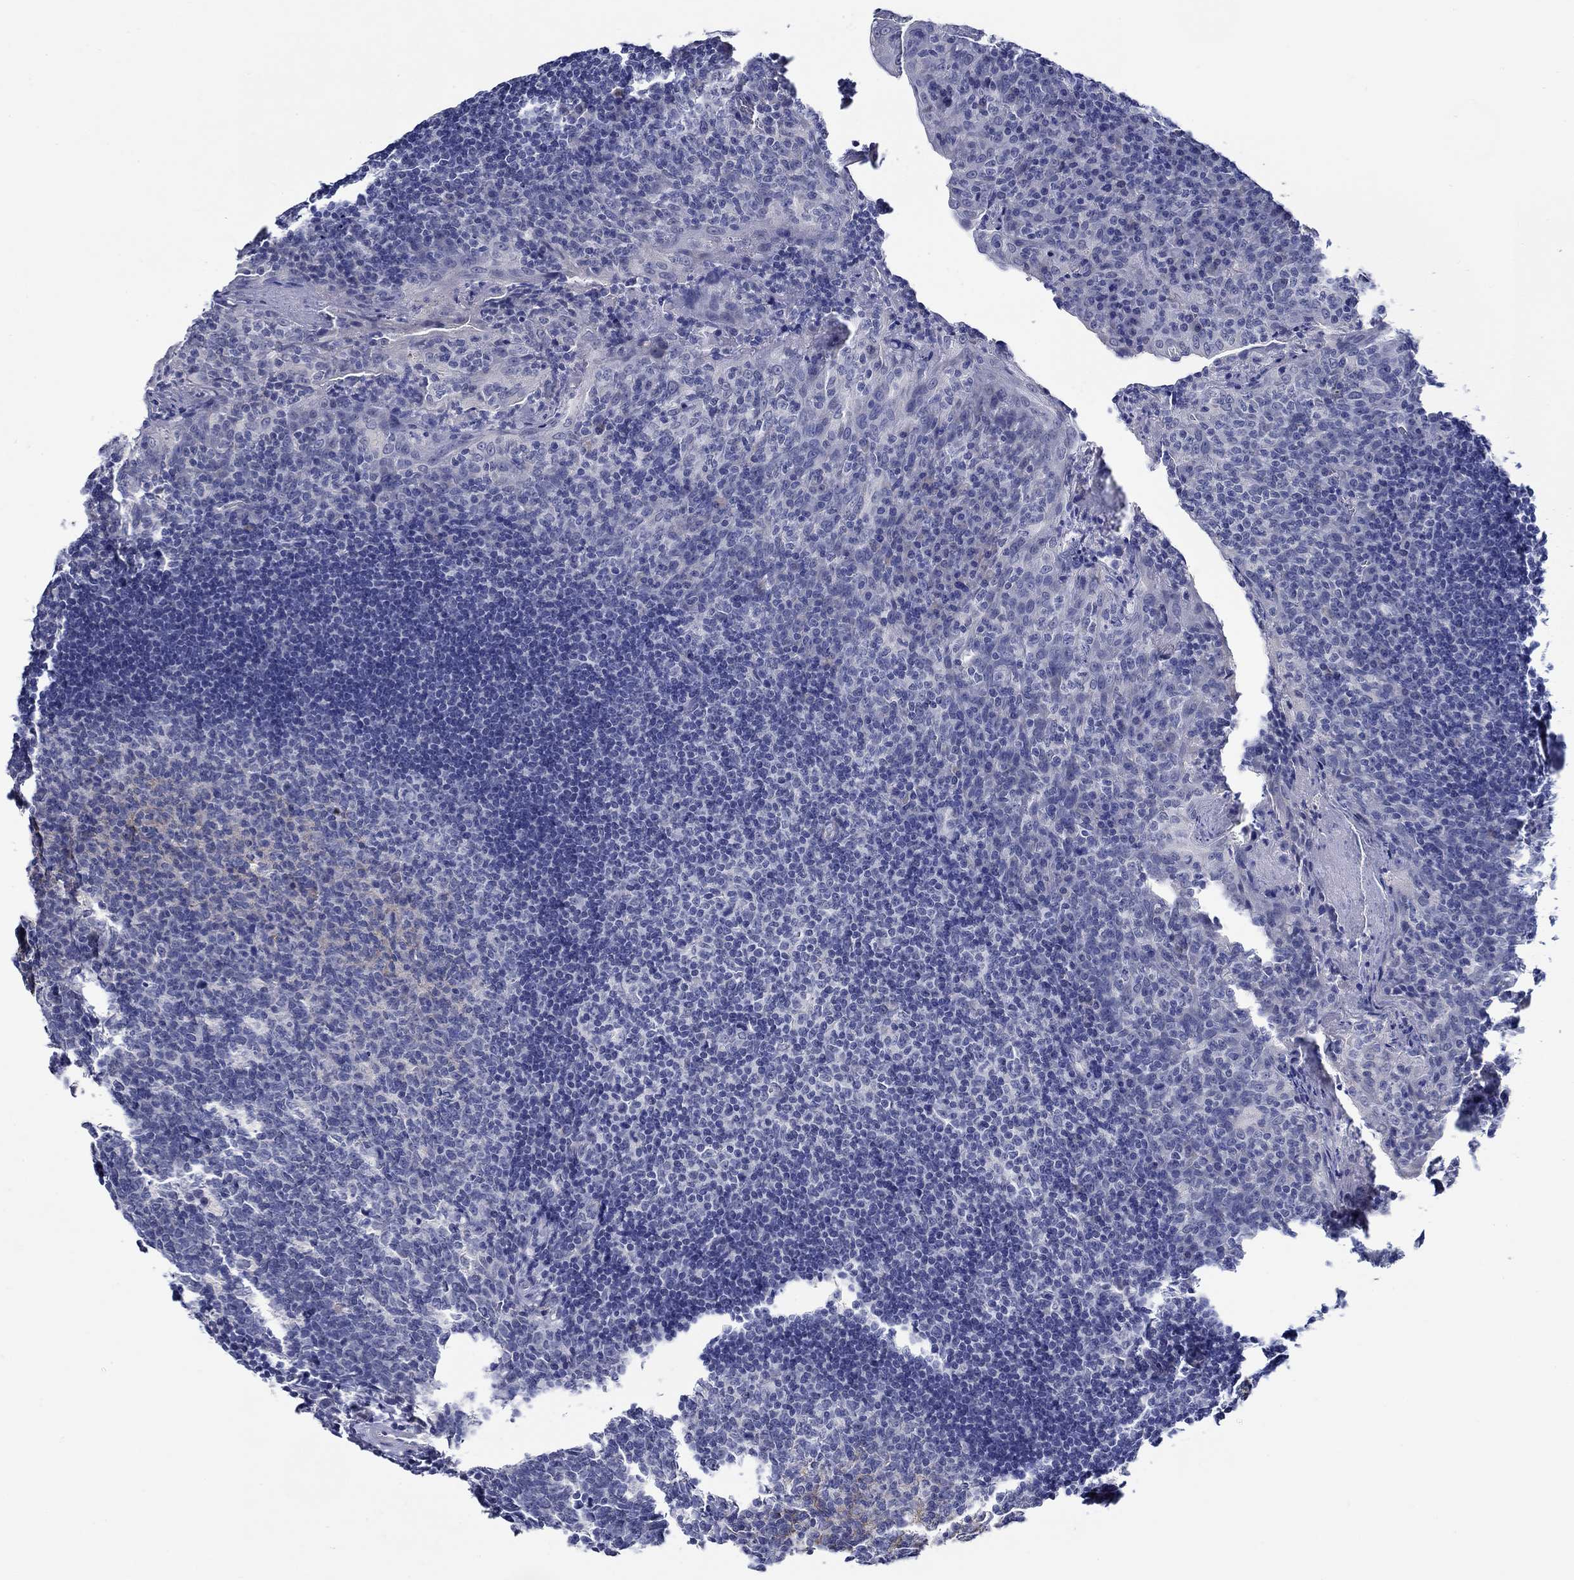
{"staining": {"intensity": "weak", "quantity": "<25%", "location": "cytoplasmic/membranous"}, "tissue": "tonsil", "cell_type": "Germinal center cells", "image_type": "normal", "snomed": [{"axis": "morphology", "description": "Normal tissue, NOS"}, {"axis": "topography", "description": "Tonsil"}], "caption": "Germinal center cells show no significant positivity in benign tonsil.", "gene": "MC2R", "patient": {"sex": "male", "age": 17}}